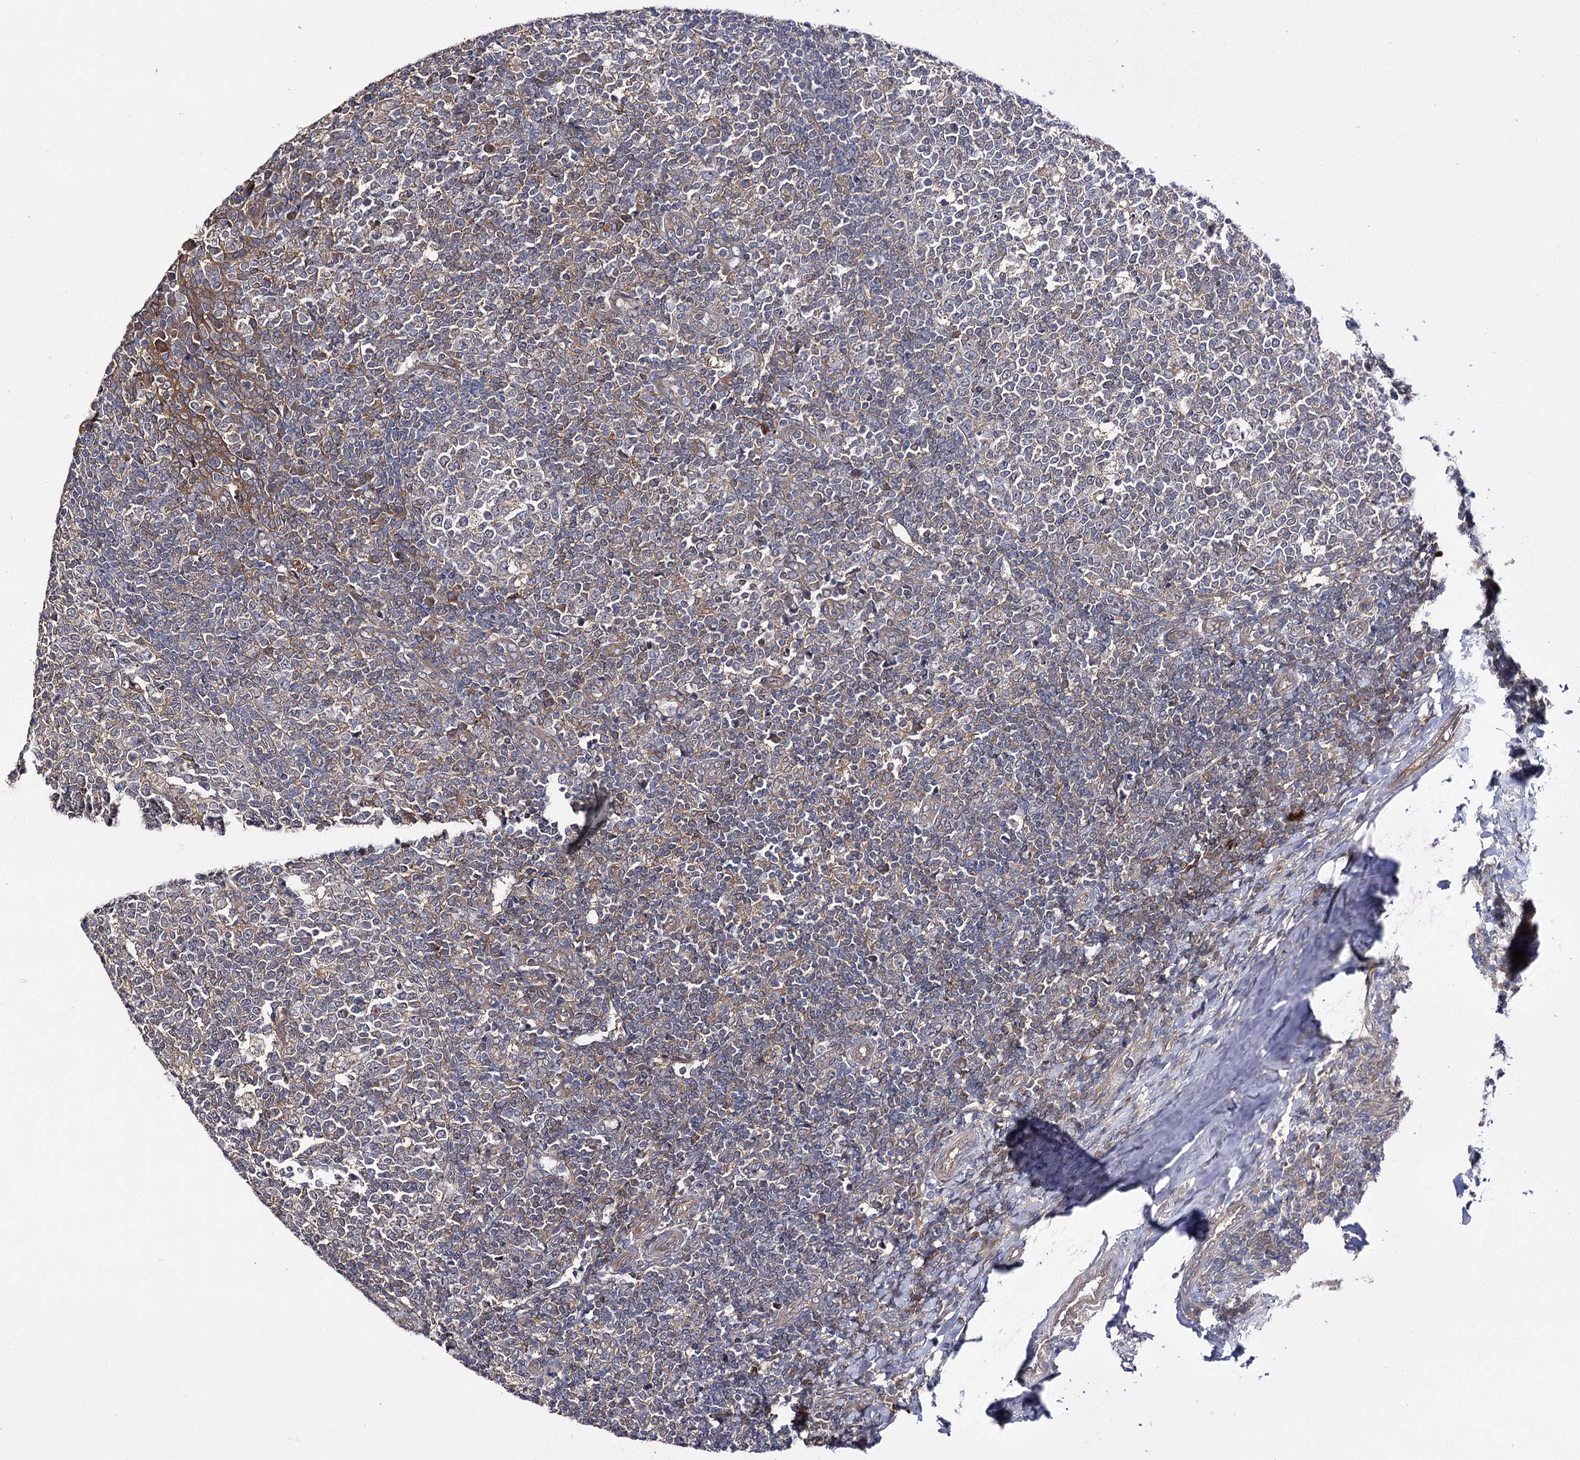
{"staining": {"intensity": "weak", "quantity": "<25%", "location": "cytoplasmic/membranous"}, "tissue": "tonsil", "cell_type": "Germinal center cells", "image_type": "normal", "snomed": [{"axis": "morphology", "description": "Normal tissue, NOS"}, {"axis": "topography", "description": "Tonsil"}], "caption": "The image demonstrates no significant expression in germinal center cells of tonsil.", "gene": "BCR", "patient": {"sex": "female", "age": 19}}